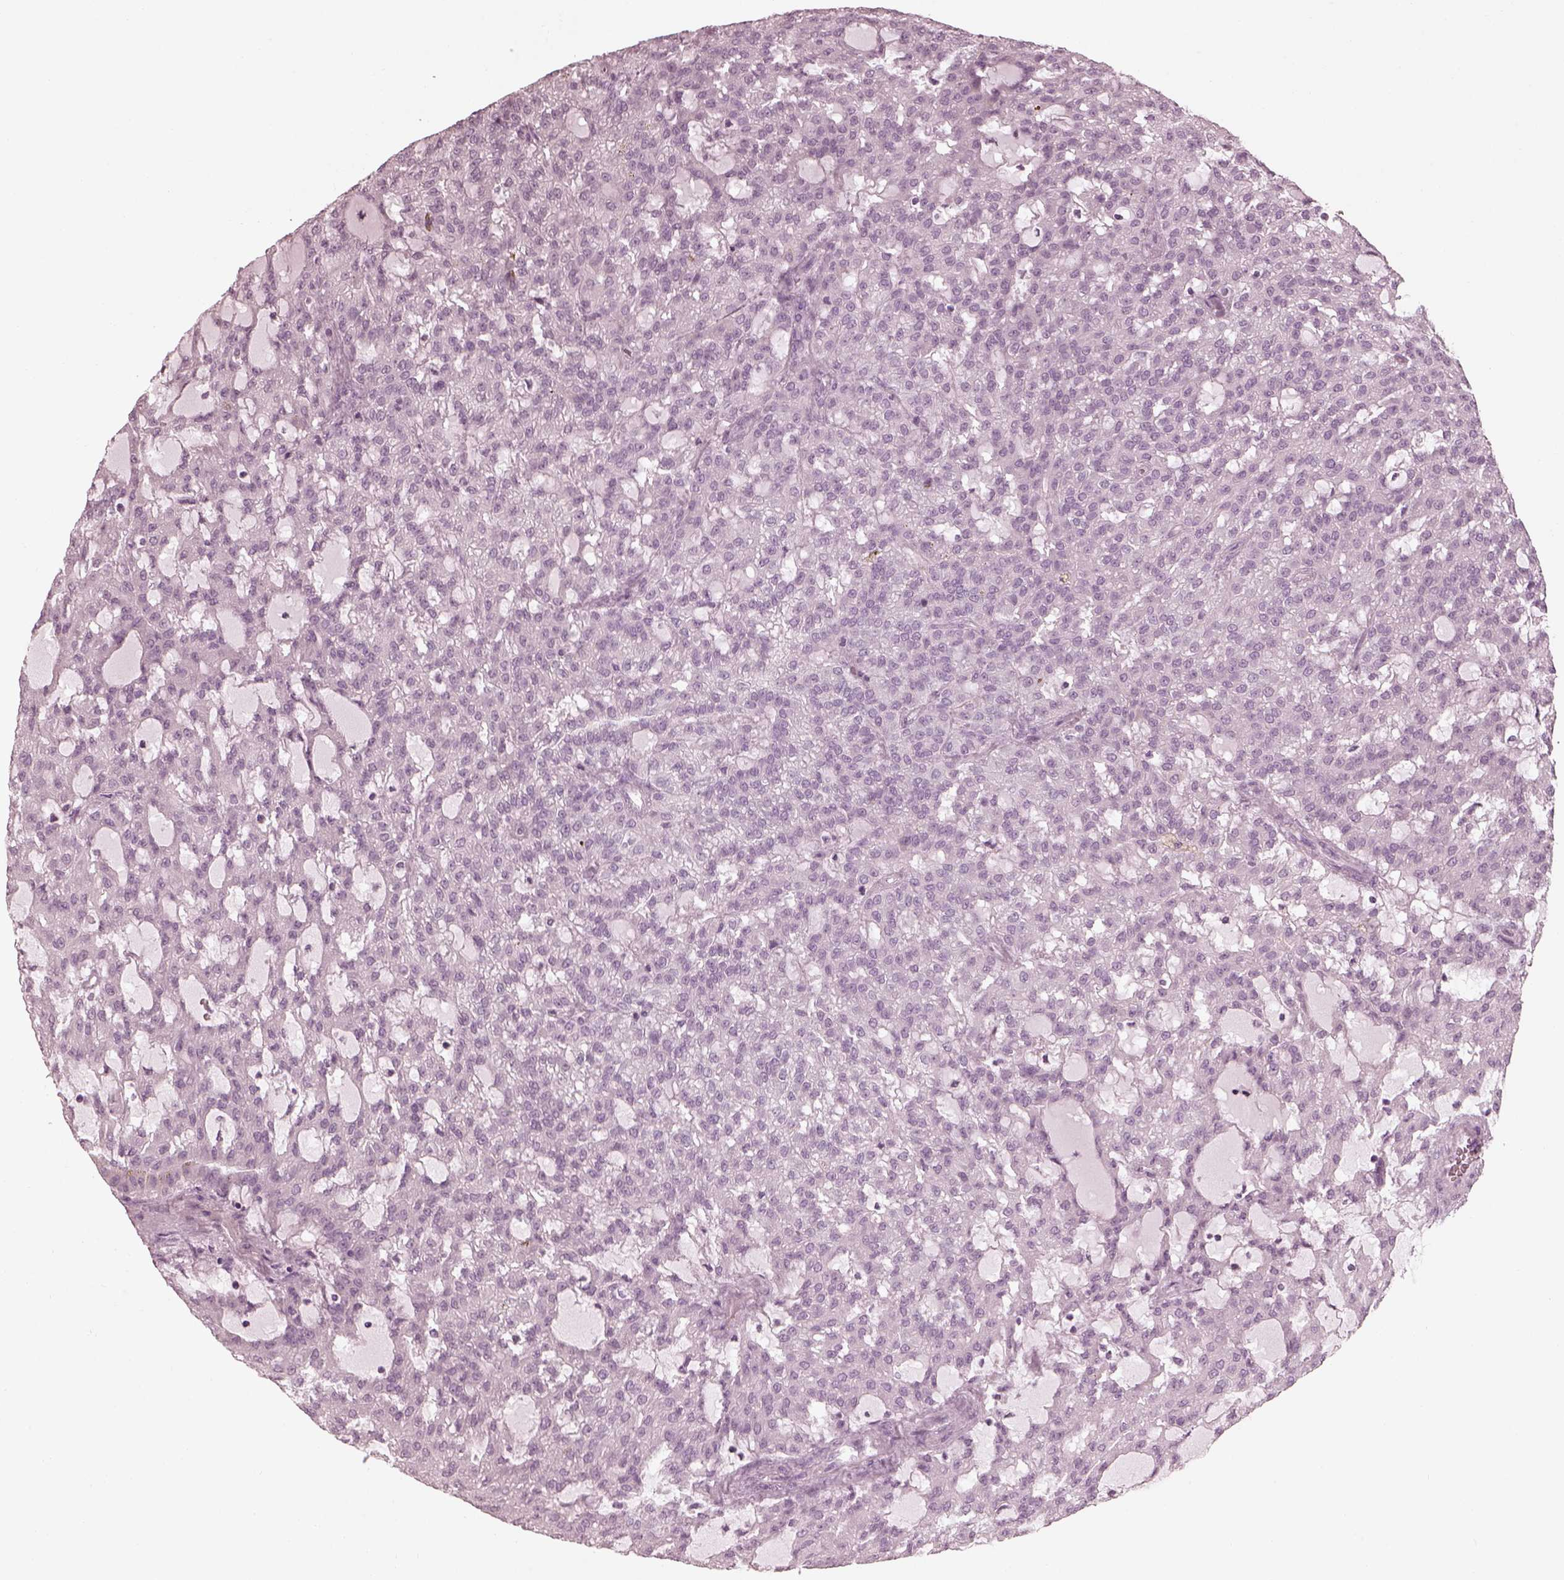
{"staining": {"intensity": "negative", "quantity": "none", "location": "none"}, "tissue": "renal cancer", "cell_type": "Tumor cells", "image_type": "cancer", "snomed": [{"axis": "morphology", "description": "Adenocarcinoma, NOS"}, {"axis": "topography", "description": "Kidney"}], "caption": "This is an immunohistochemistry micrograph of human renal cancer (adenocarcinoma). There is no expression in tumor cells.", "gene": "SAXO2", "patient": {"sex": "male", "age": 63}}